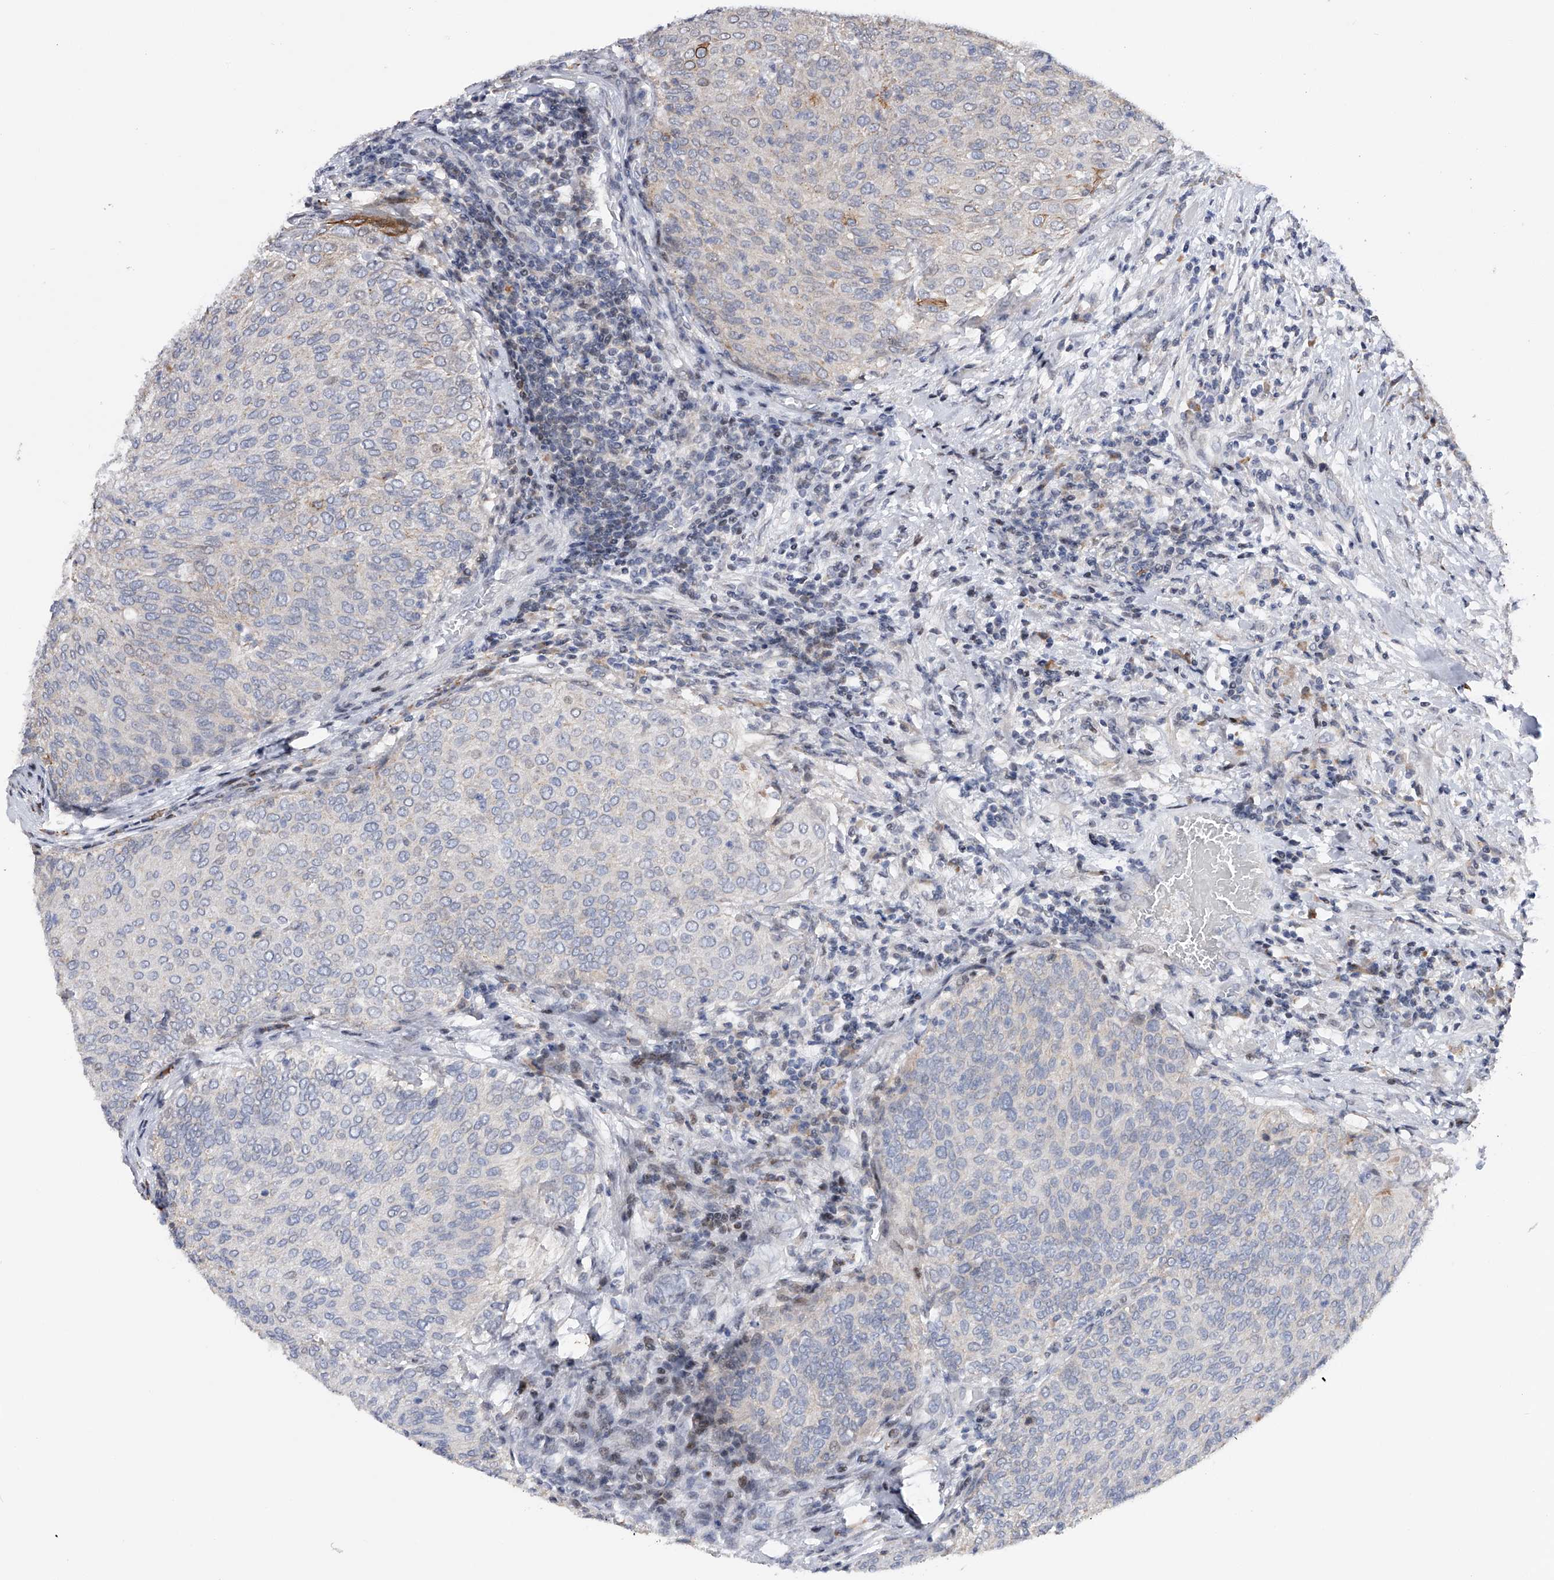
{"staining": {"intensity": "negative", "quantity": "none", "location": "none"}, "tissue": "urothelial cancer", "cell_type": "Tumor cells", "image_type": "cancer", "snomed": [{"axis": "morphology", "description": "Urothelial carcinoma, Low grade"}, {"axis": "topography", "description": "Urinary bladder"}], "caption": "Immunohistochemical staining of low-grade urothelial carcinoma reveals no significant positivity in tumor cells.", "gene": "RWDD2A", "patient": {"sex": "female", "age": 79}}